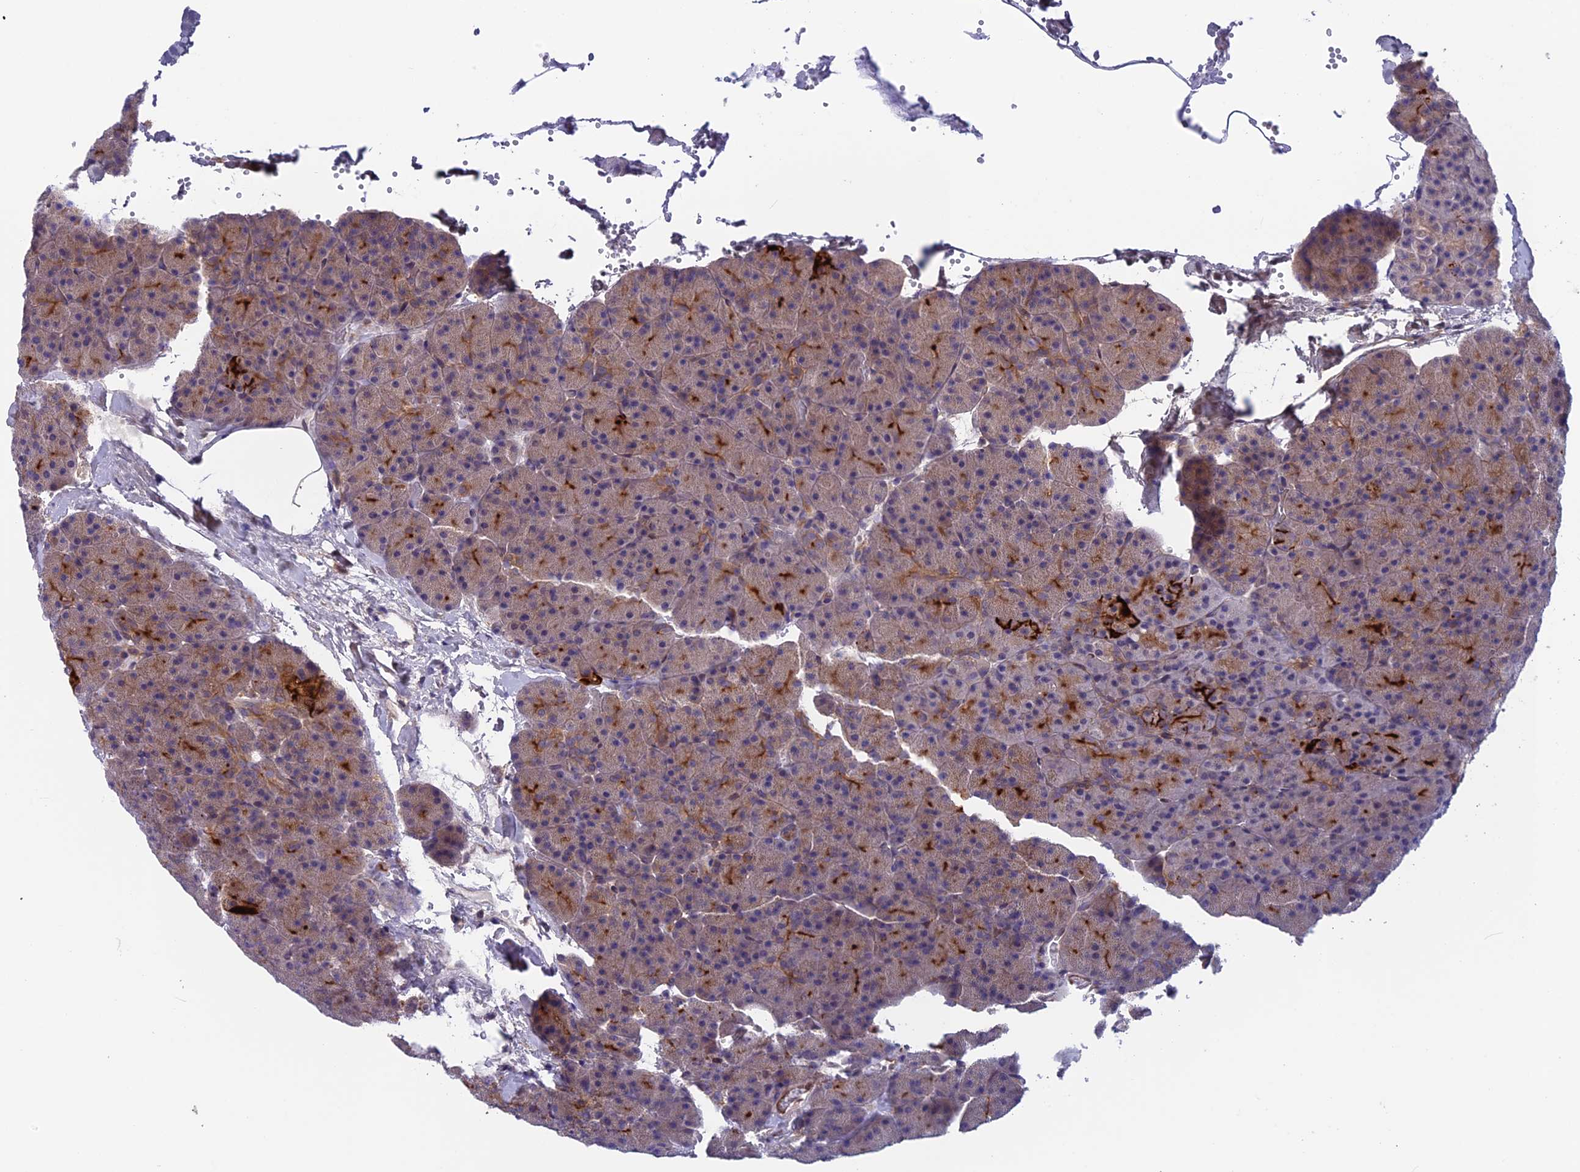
{"staining": {"intensity": "strong", "quantity": "<25%", "location": "cytoplasmic/membranous"}, "tissue": "pancreas", "cell_type": "Exocrine glandular cells", "image_type": "normal", "snomed": [{"axis": "morphology", "description": "Normal tissue, NOS"}, {"axis": "morphology", "description": "Carcinoid, malignant, NOS"}, {"axis": "topography", "description": "Pancreas"}], "caption": "Protein staining of benign pancreas shows strong cytoplasmic/membranous expression in about <25% of exocrine glandular cells.", "gene": "MAST2", "patient": {"sex": "female", "age": 35}}